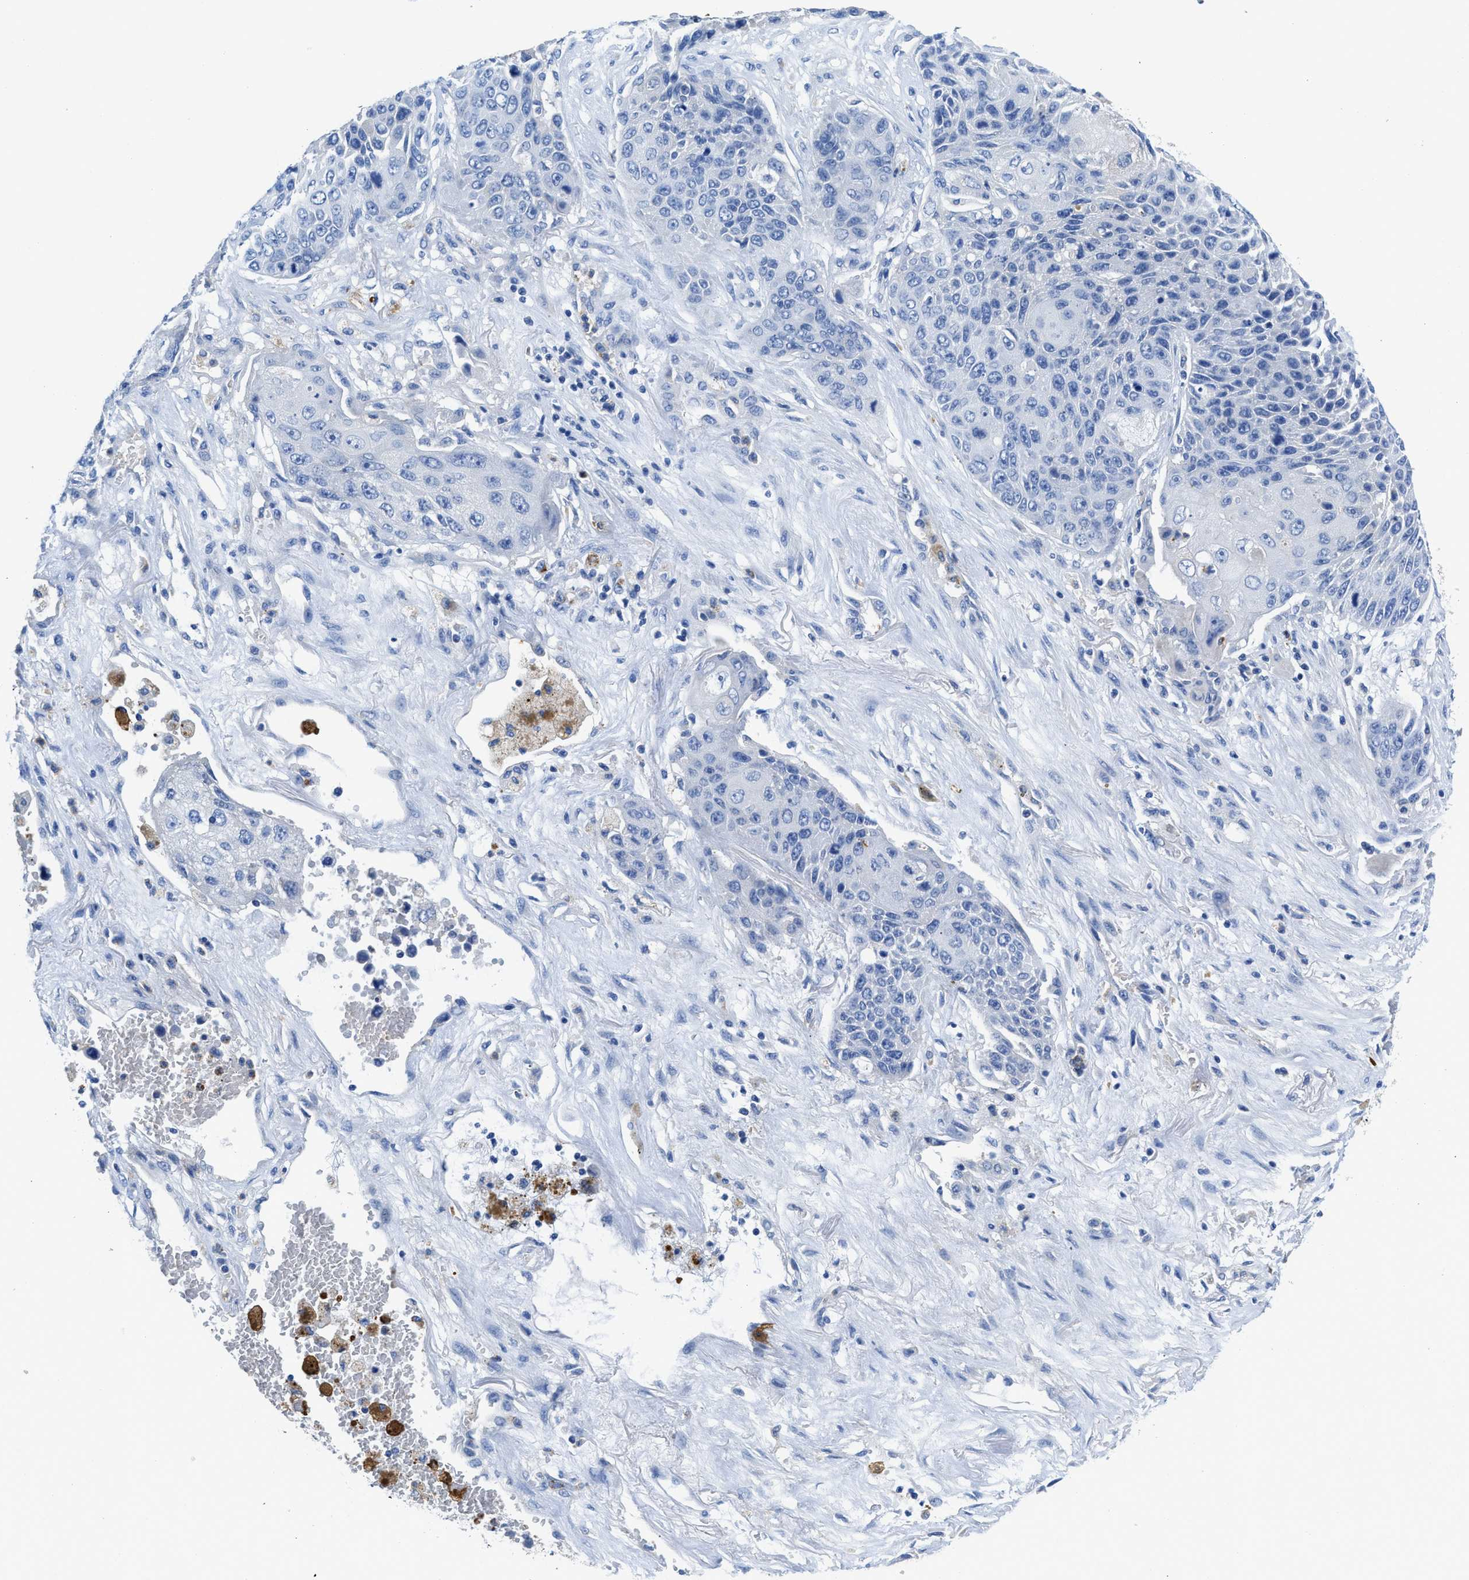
{"staining": {"intensity": "negative", "quantity": "none", "location": "none"}, "tissue": "lung cancer", "cell_type": "Tumor cells", "image_type": "cancer", "snomed": [{"axis": "morphology", "description": "Squamous cell carcinoma, NOS"}, {"axis": "topography", "description": "Lung"}], "caption": "High power microscopy image of an IHC image of squamous cell carcinoma (lung), revealing no significant staining in tumor cells. Nuclei are stained in blue.", "gene": "NEB", "patient": {"sex": "male", "age": 61}}